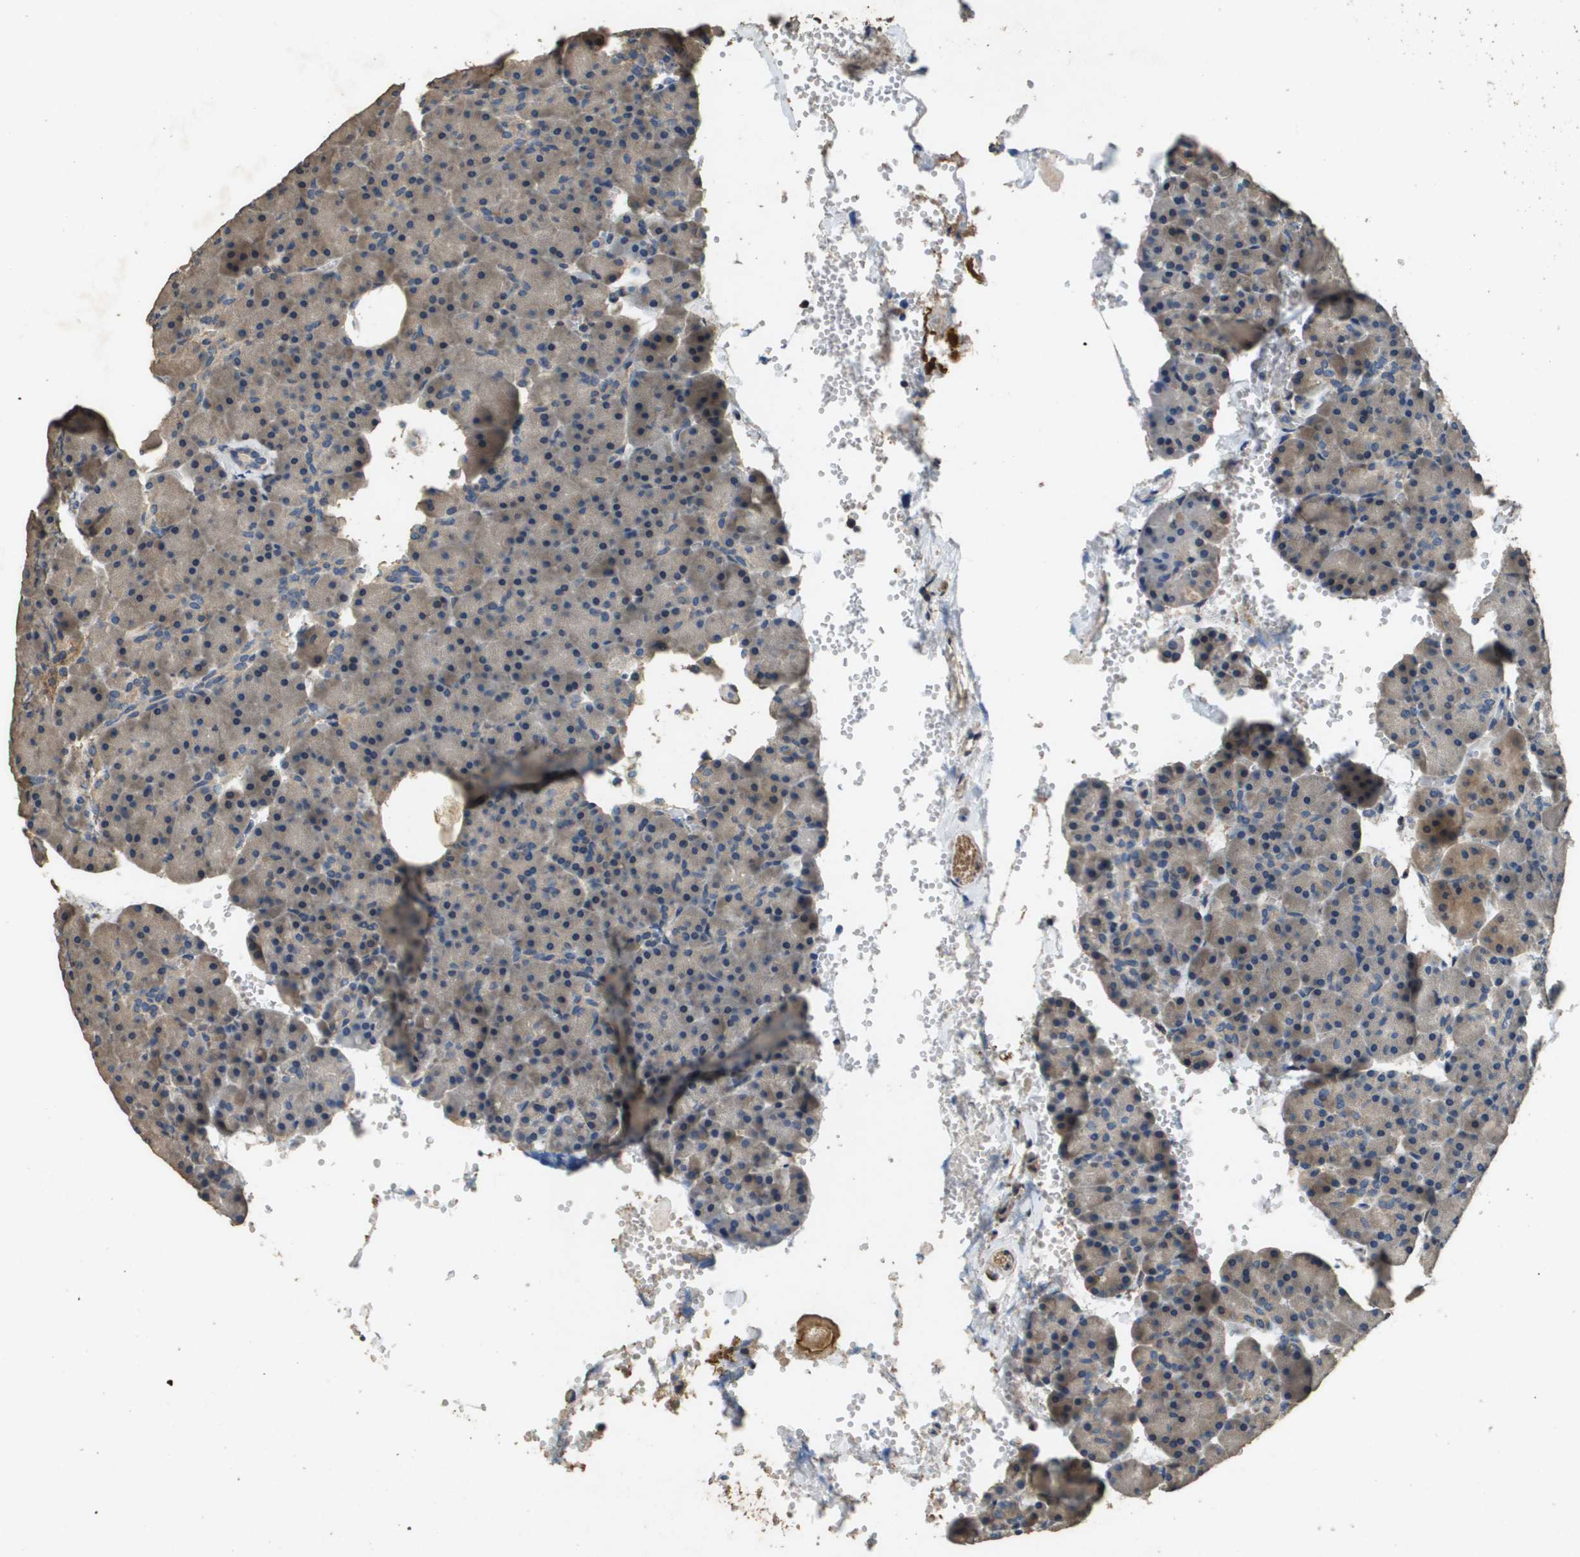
{"staining": {"intensity": "negative", "quantity": "none", "location": "none"}, "tissue": "pancreas", "cell_type": "Exocrine glandular cells", "image_type": "normal", "snomed": [{"axis": "morphology", "description": "Normal tissue, NOS"}, {"axis": "topography", "description": "Pancreas"}], "caption": "This is a histopathology image of immunohistochemistry staining of normal pancreas, which shows no positivity in exocrine glandular cells.", "gene": "RAB6B", "patient": {"sex": "female", "age": 35}}